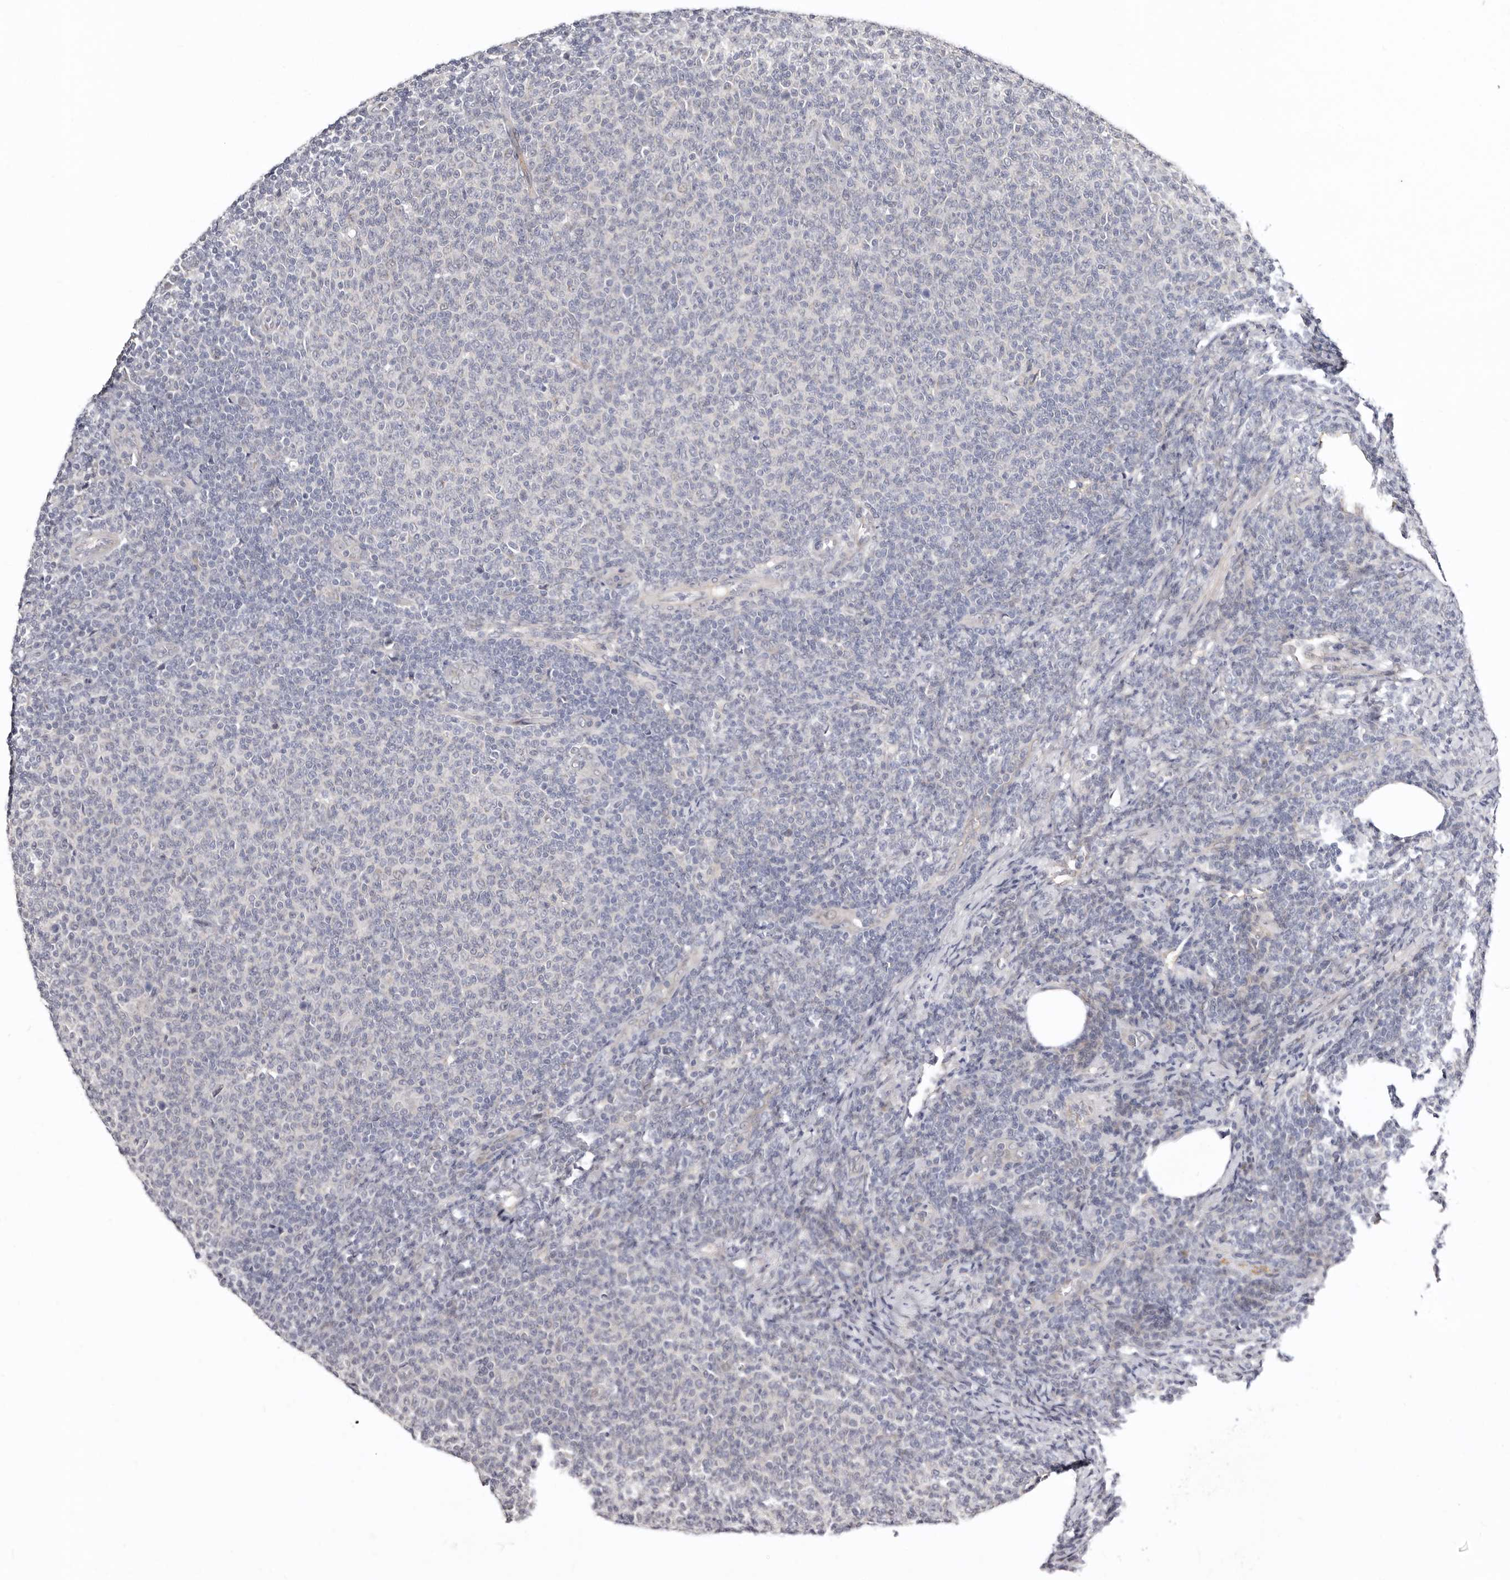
{"staining": {"intensity": "negative", "quantity": "none", "location": "none"}, "tissue": "lymphoma", "cell_type": "Tumor cells", "image_type": "cancer", "snomed": [{"axis": "morphology", "description": "Malignant lymphoma, non-Hodgkin's type, Low grade"}, {"axis": "topography", "description": "Lymph node"}], "caption": "Protein analysis of lymphoma displays no significant positivity in tumor cells. Nuclei are stained in blue.", "gene": "KLHL4", "patient": {"sex": "male", "age": 66}}